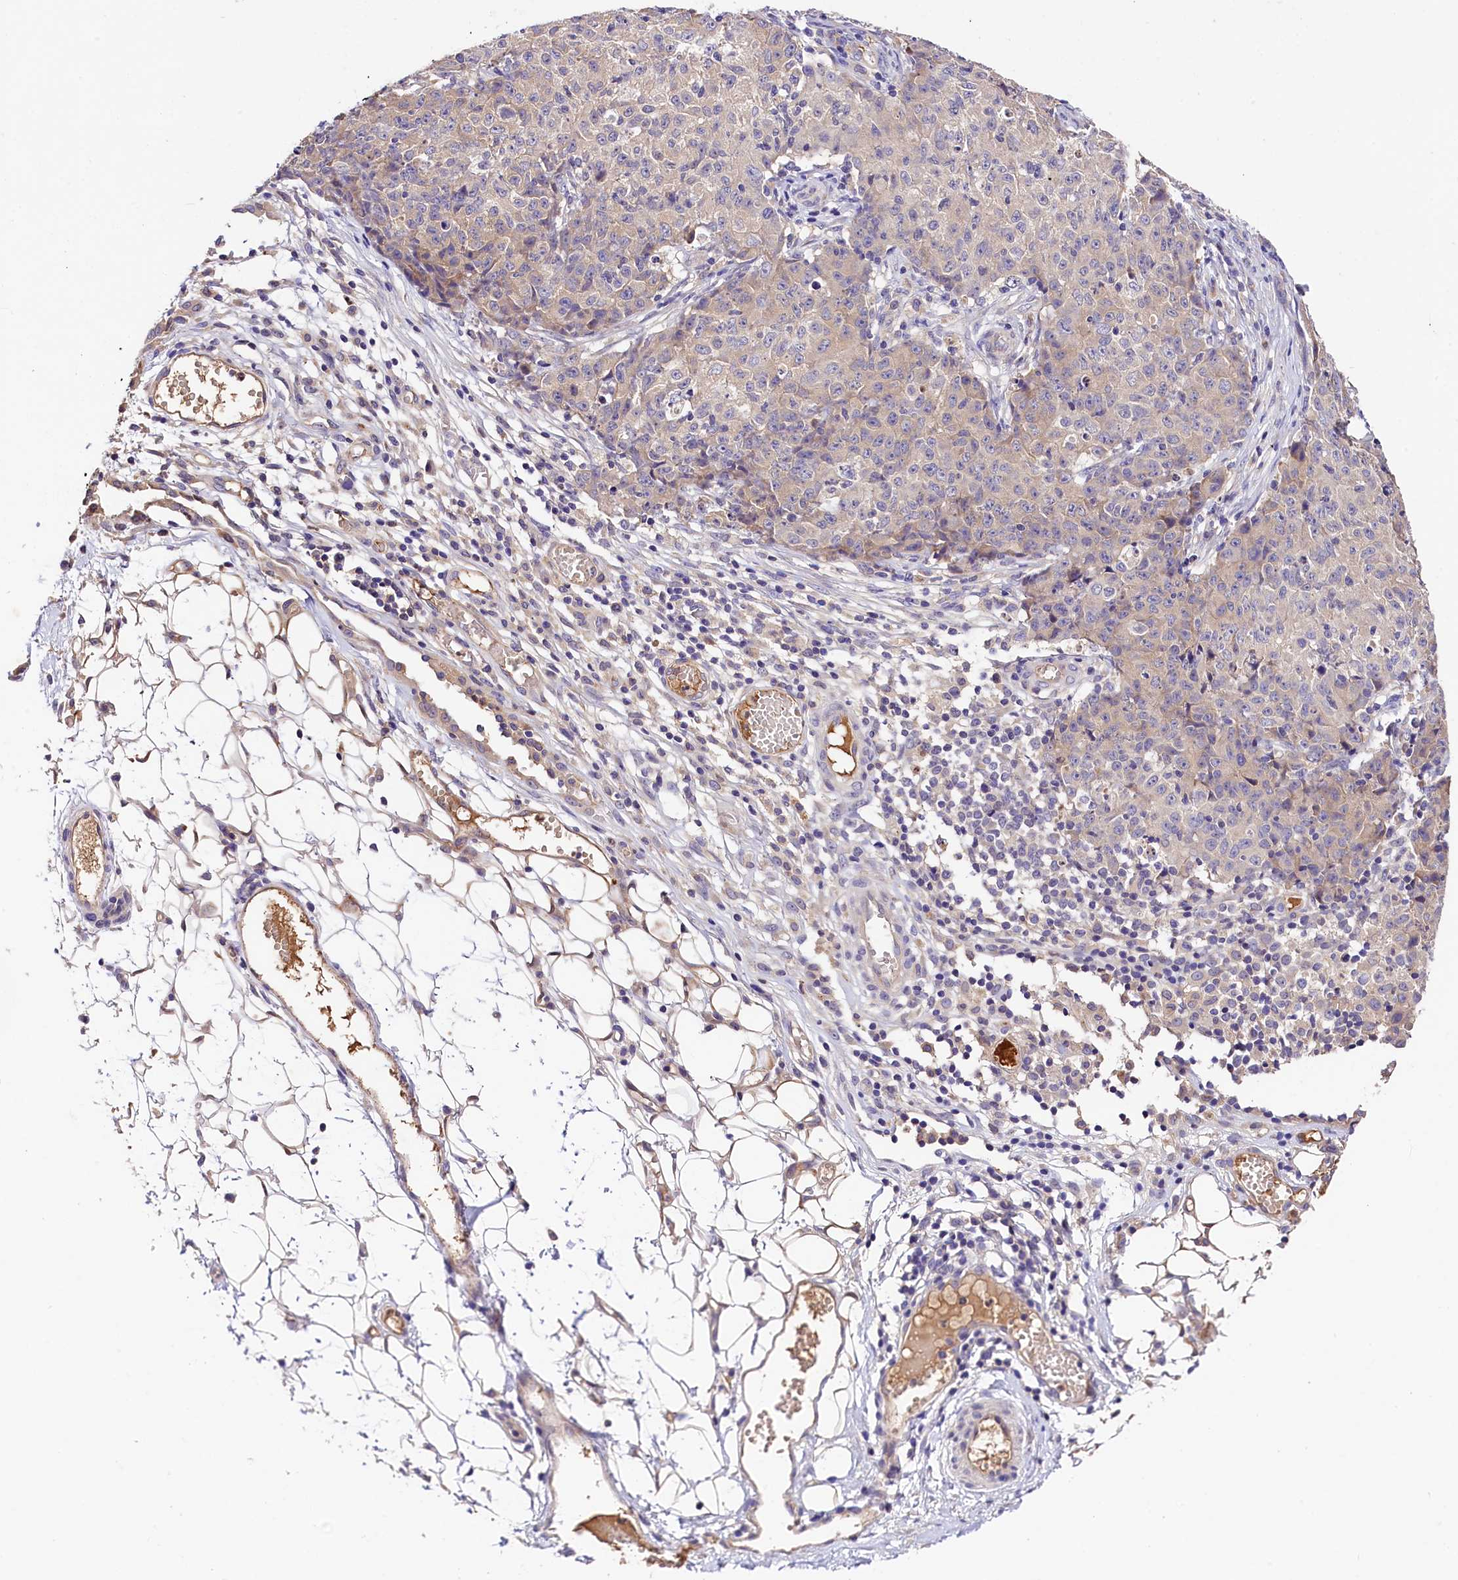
{"staining": {"intensity": "weak", "quantity": "<25%", "location": "cytoplasmic/membranous"}, "tissue": "ovarian cancer", "cell_type": "Tumor cells", "image_type": "cancer", "snomed": [{"axis": "morphology", "description": "Carcinoma, endometroid"}, {"axis": "topography", "description": "Ovary"}], "caption": "Immunohistochemistry image of human ovarian endometroid carcinoma stained for a protein (brown), which displays no expression in tumor cells. The staining was performed using DAB (3,3'-diaminobenzidine) to visualize the protein expression in brown, while the nuclei were stained in blue with hematoxylin (Magnification: 20x).", "gene": "ARMC6", "patient": {"sex": "female", "age": 42}}